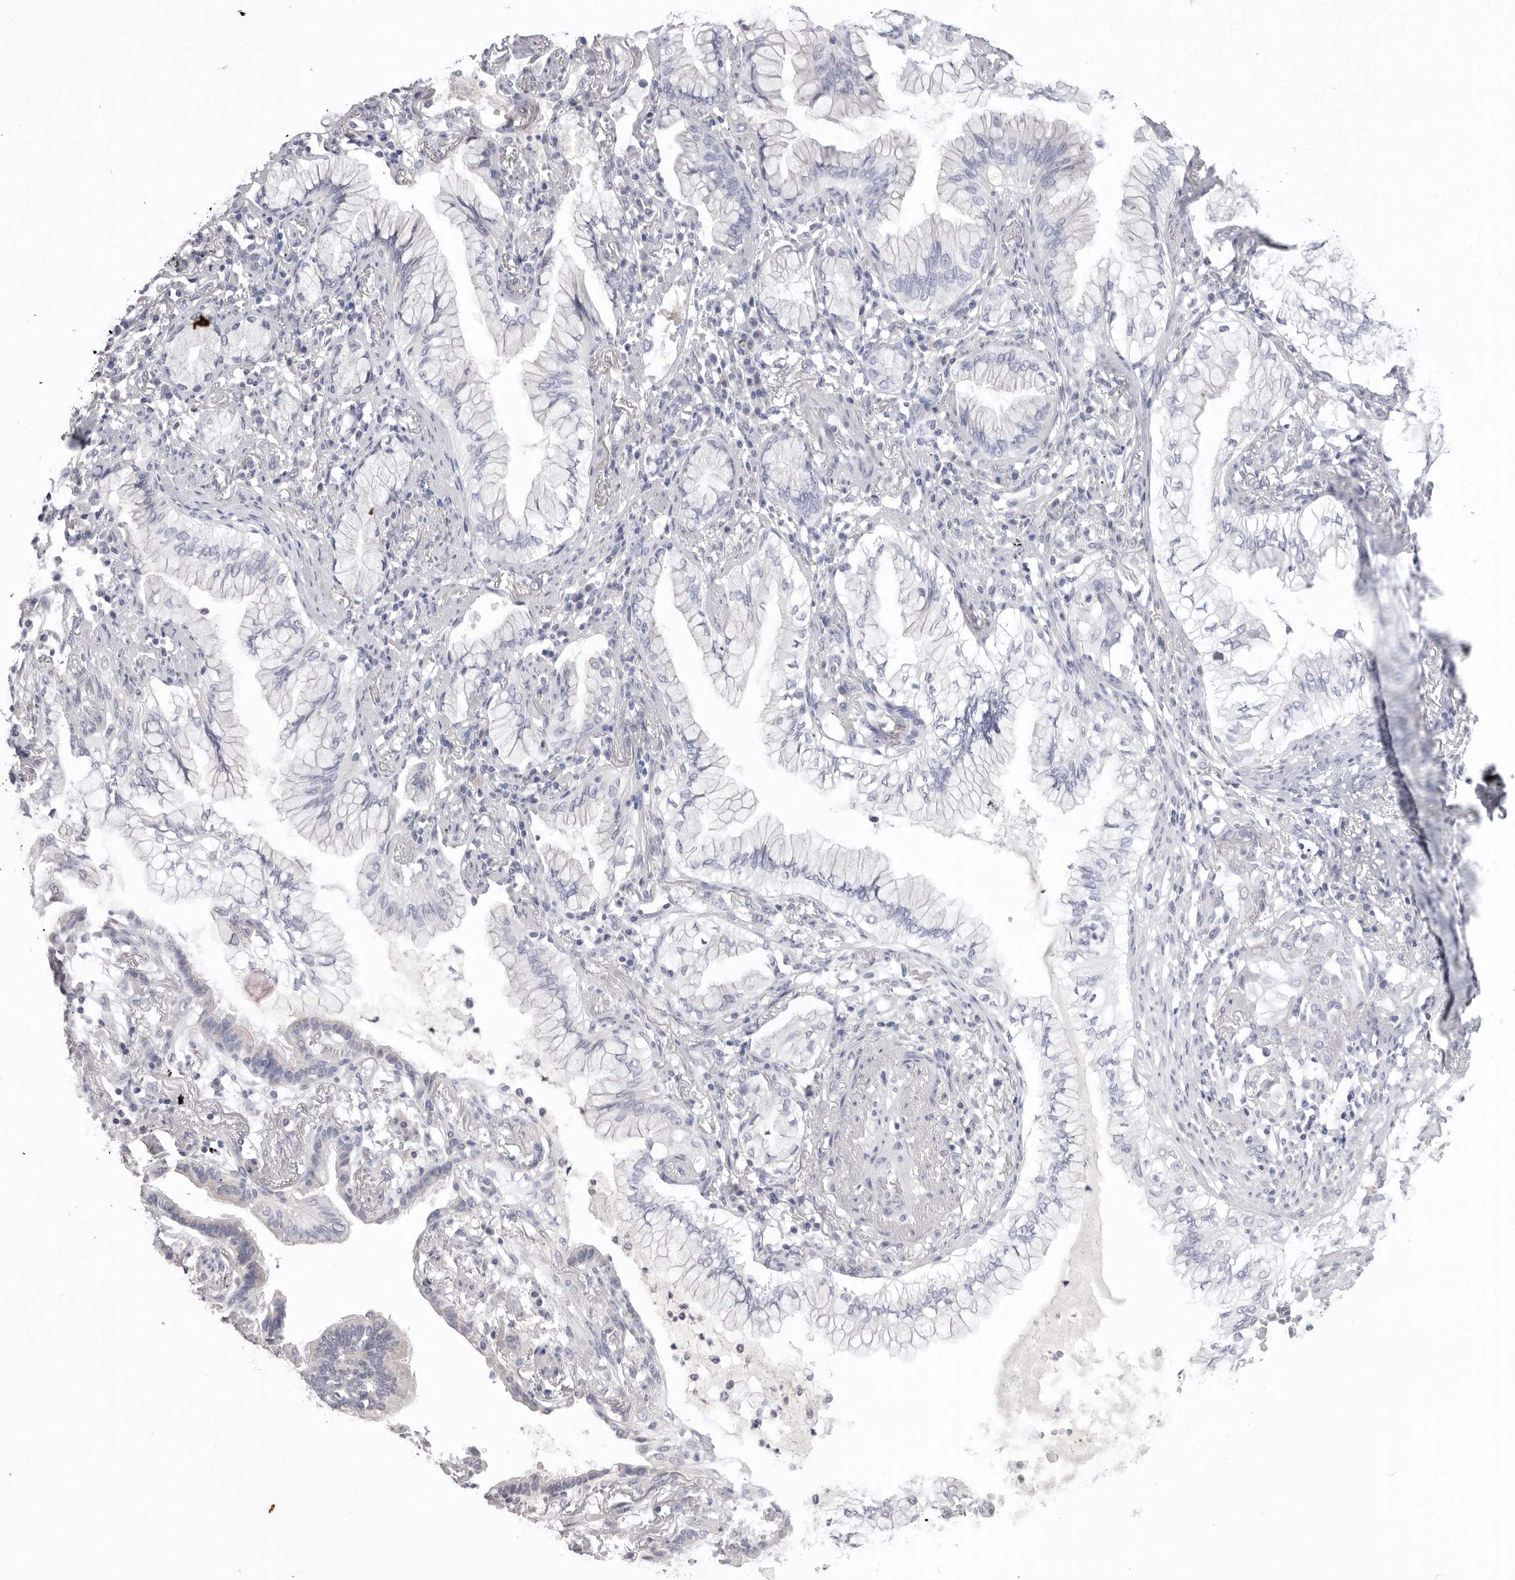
{"staining": {"intensity": "negative", "quantity": "none", "location": "none"}, "tissue": "lung cancer", "cell_type": "Tumor cells", "image_type": "cancer", "snomed": [{"axis": "morphology", "description": "Adenocarcinoma, NOS"}, {"axis": "topography", "description": "Lung"}], "caption": "Tumor cells show no significant protein positivity in lung cancer. The staining is performed using DAB (3,3'-diaminobenzidine) brown chromogen with nuclei counter-stained in using hematoxylin.", "gene": "VDAC3", "patient": {"sex": "female", "age": 70}}